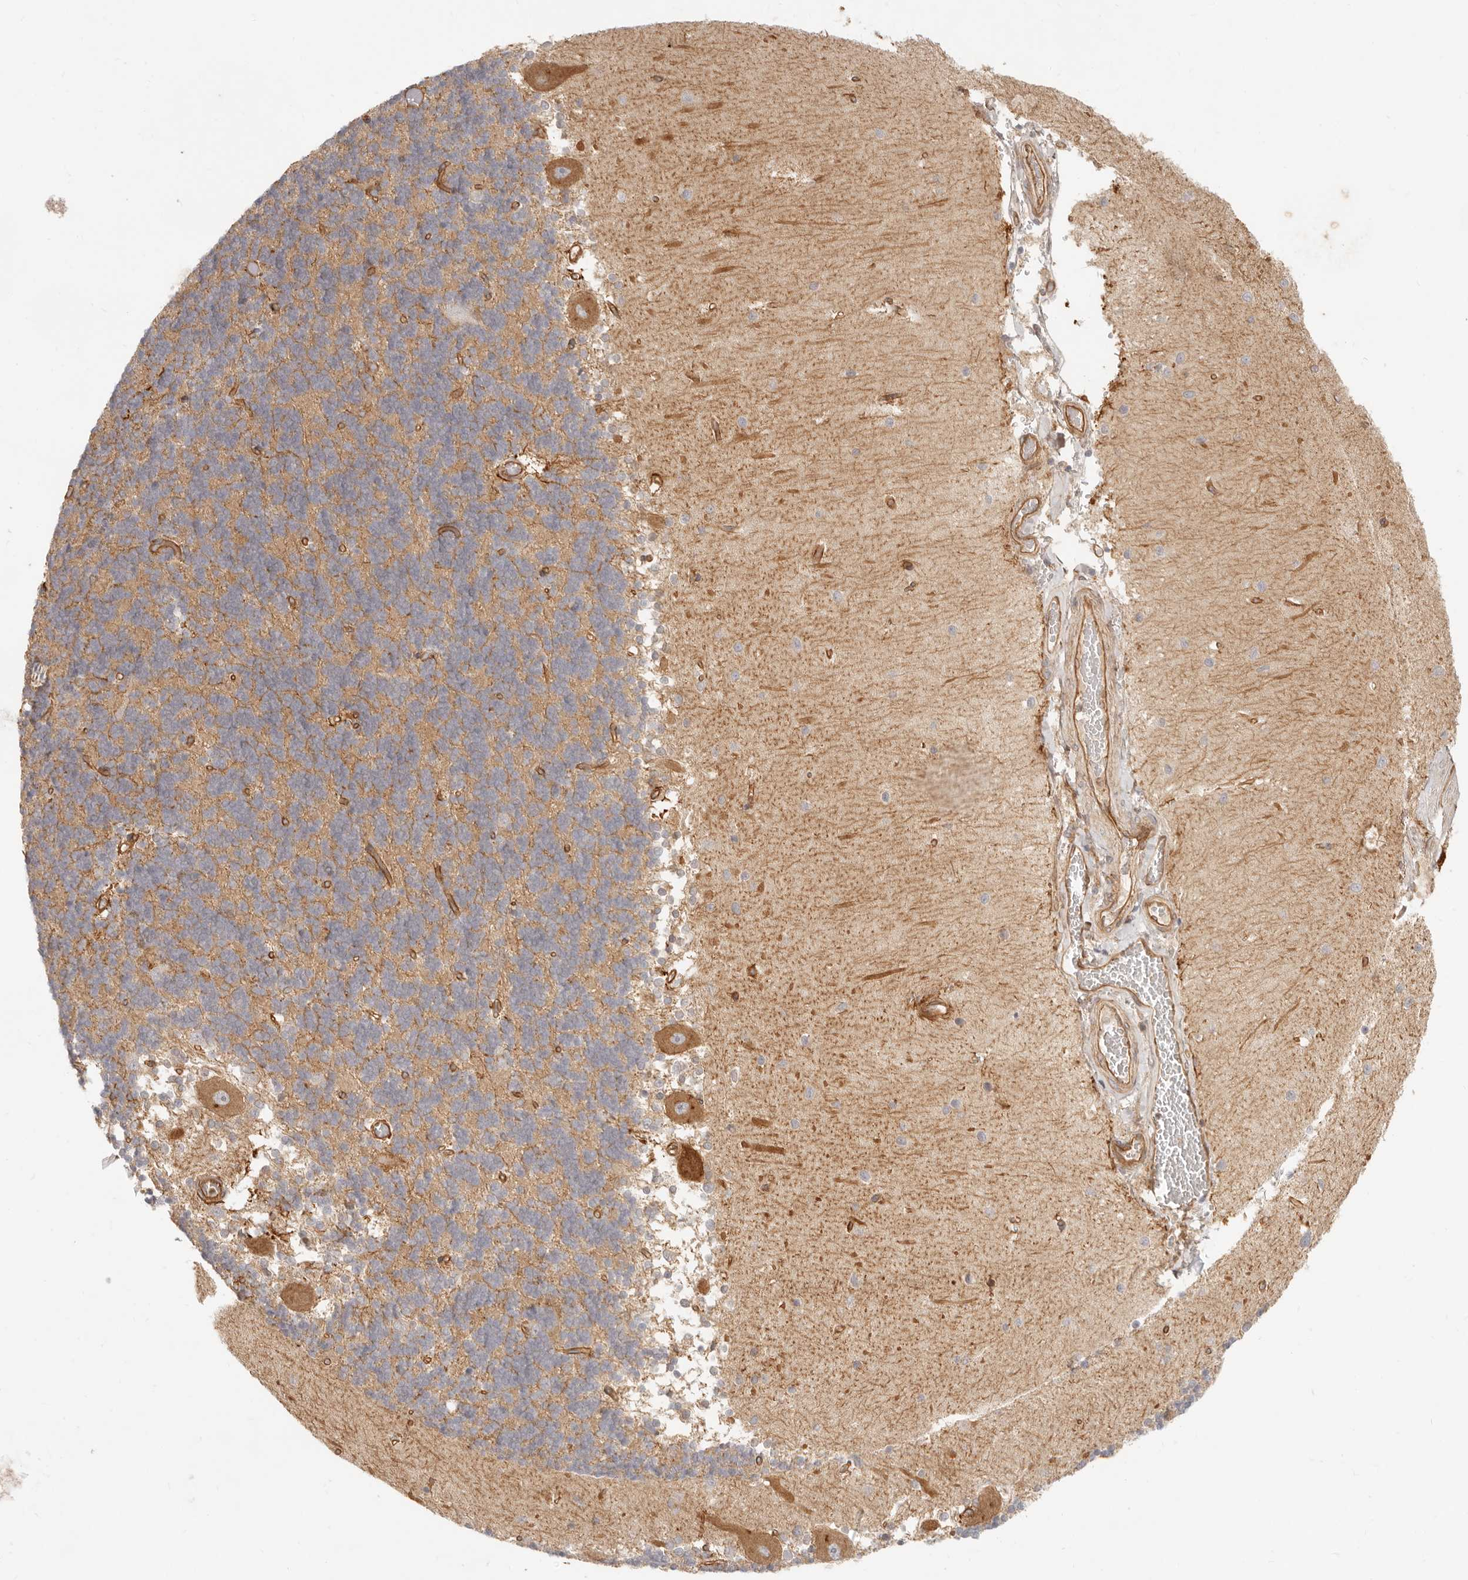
{"staining": {"intensity": "negative", "quantity": "none", "location": "none"}, "tissue": "cerebellum", "cell_type": "Cells in granular layer", "image_type": "normal", "snomed": [{"axis": "morphology", "description": "Normal tissue, NOS"}, {"axis": "topography", "description": "Cerebellum"}], "caption": "Cerebellum stained for a protein using IHC exhibits no staining cells in granular layer.", "gene": "UFSP1", "patient": {"sex": "male", "age": 37}}